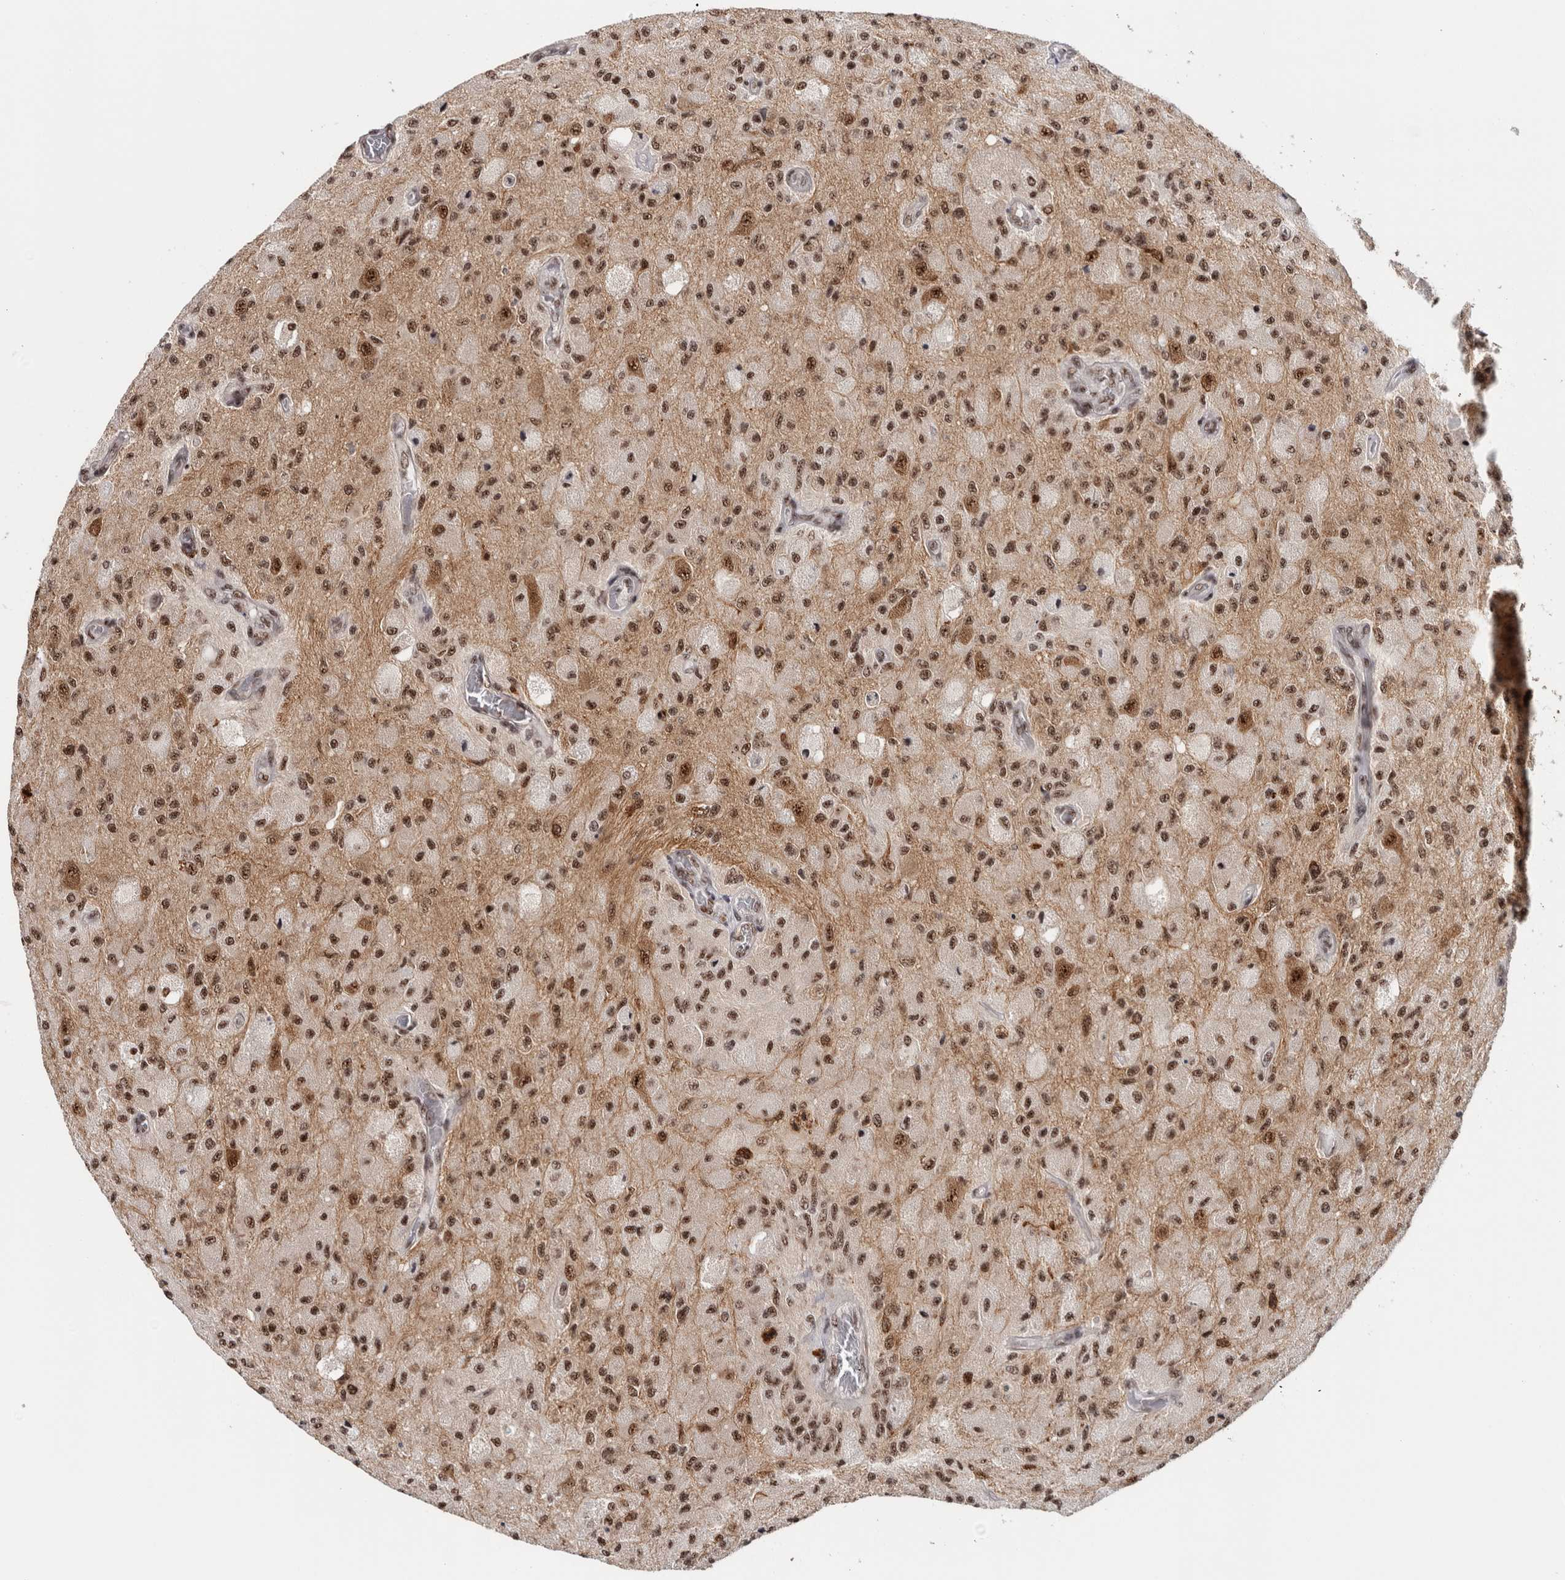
{"staining": {"intensity": "moderate", "quantity": ">75%", "location": "nuclear"}, "tissue": "glioma", "cell_type": "Tumor cells", "image_type": "cancer", "snomed": [{"axis": "morphology", "description": "Normal tissue, NOS"}, {"axis": "morphology", "description": "Glioma, malignant, High grade"}, {"axis": "topography", "description": "Cerebral cortex"}], "caption": "Protein expression by immunohistochemistry (IHC) reveals moderate nuclear expression in approximately >75% of tumor cells in malignant high-grade glioma.", "gene": "MKNK1", "patient": {"sex": "male", "age": 77}}